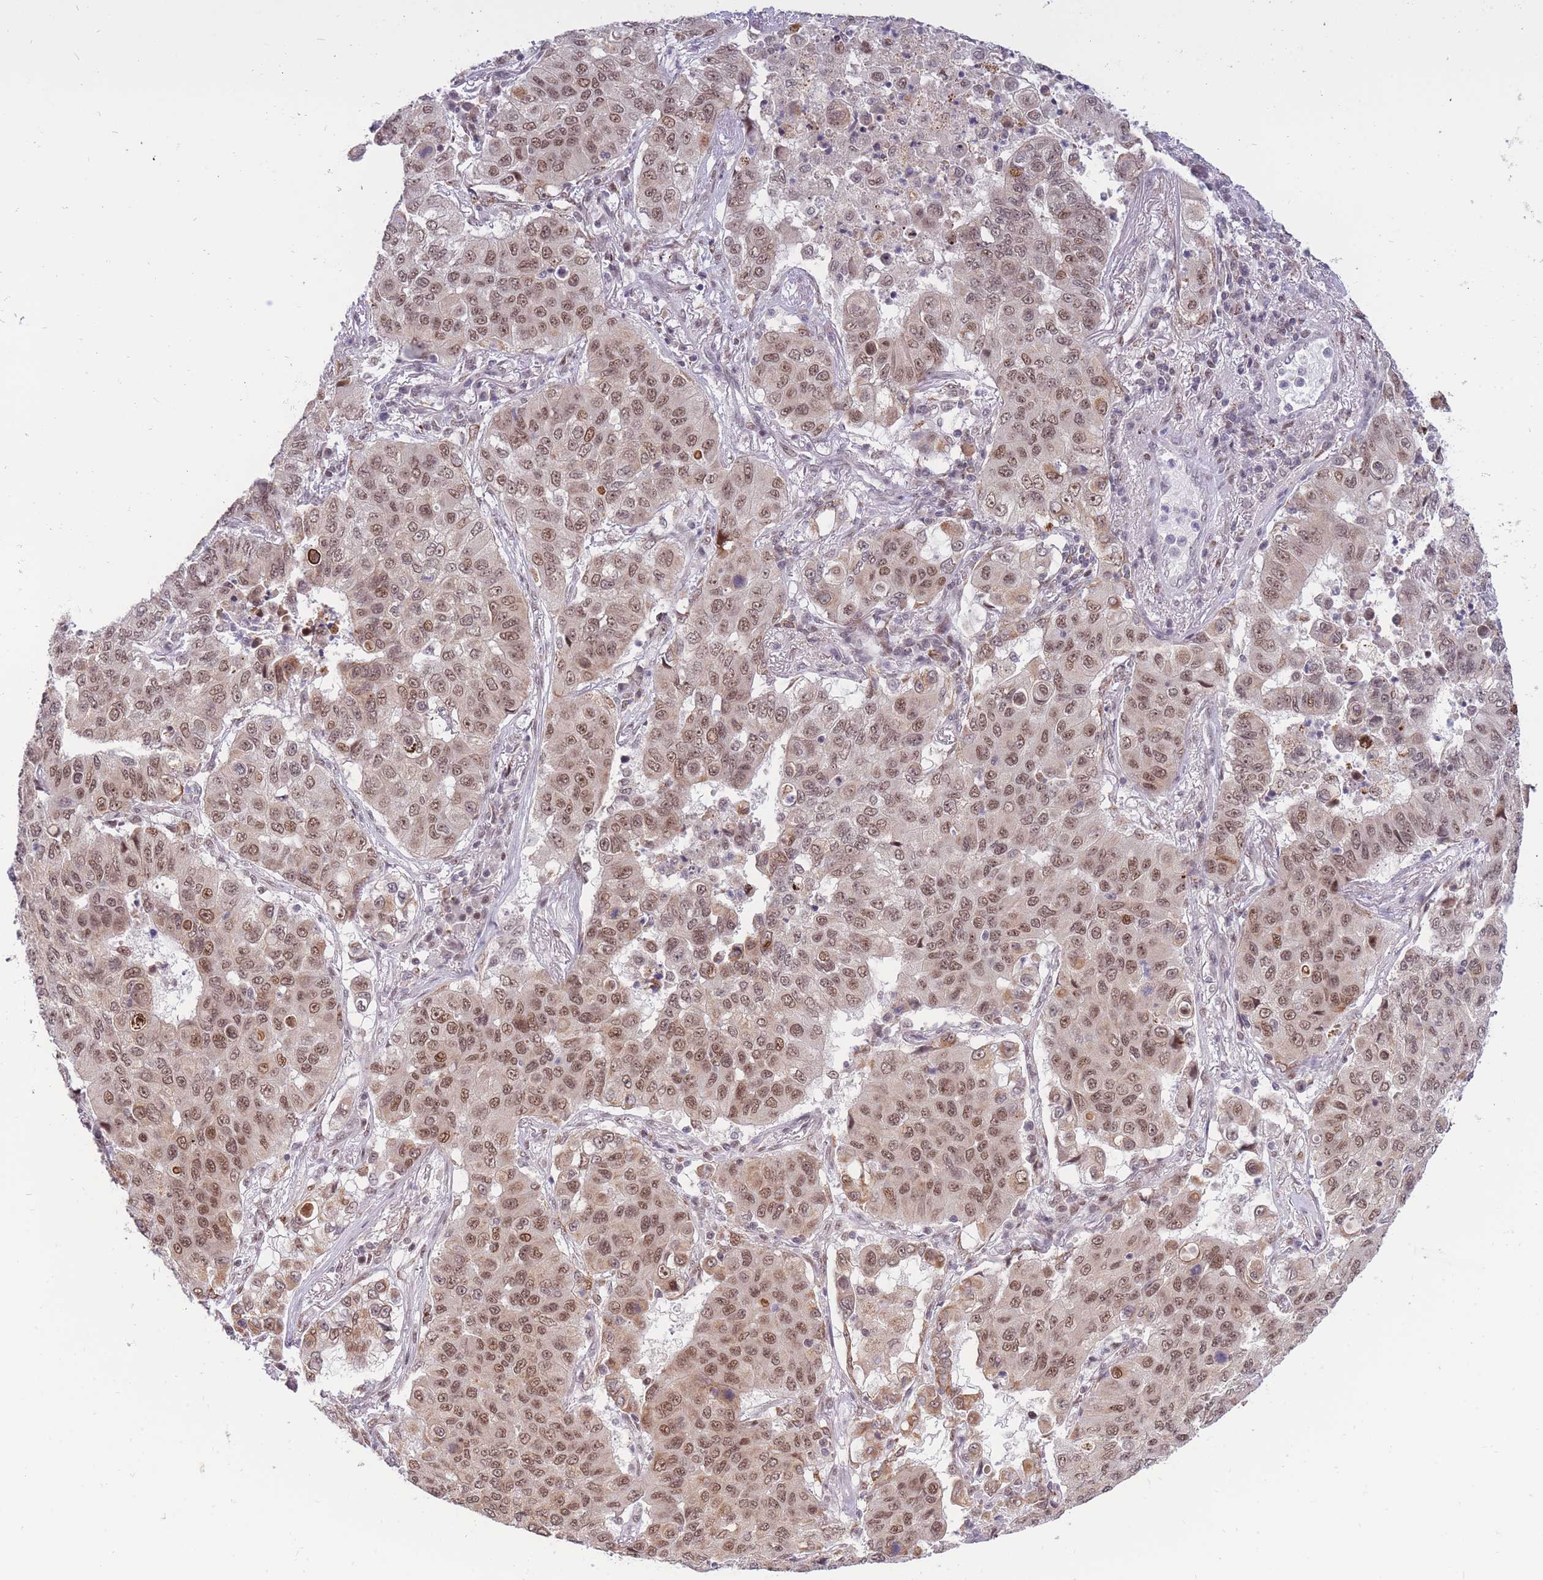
{"staining": {"intensity": "moderate", "quantity": ">75%", "location": "nuclear"}, "tissue": "lung cancer", "cell_type": "Tumor cells", "image_type": "cancer", "snomed": [{"axis": "morphology", "description": "Squamous cell carcinoma, NOS"}, {"axis": "topography", "description": "Lung"}], "caption": "There is medium levels of moderate nuclear expression in tumor cells of lung cancer (squamous cell carcinoma), as demonstrated by immunohistochemical staining (brown color).", "gene": "TARBP2", "patient": {"sex": "male", "age": 74}}